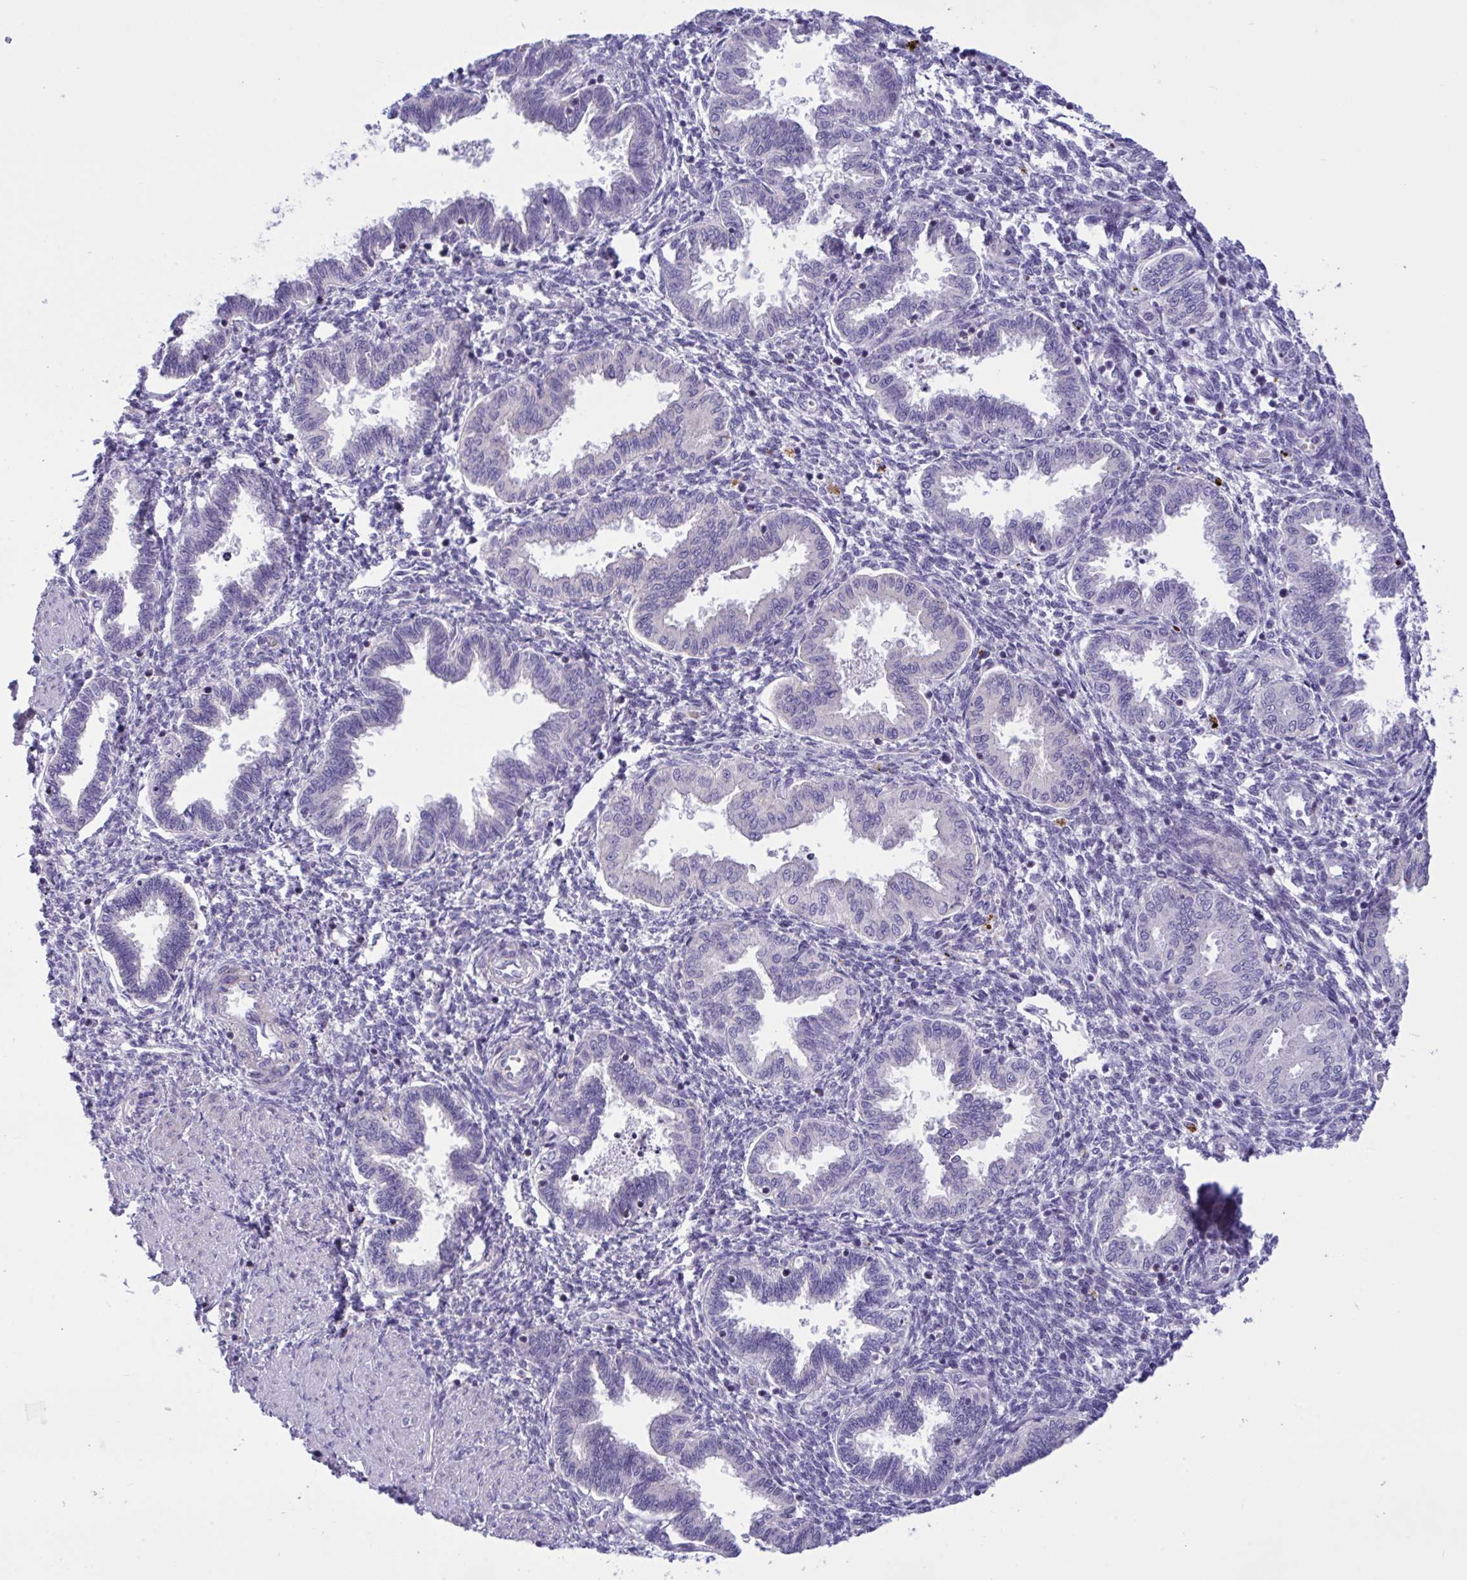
{"staining": {"intensity": "negative", "quantity": "none", "location": "none"}, "tissue": "endometrium", "cell_type": "Cells in endometrial stroma", "image_type": "normal", "snomed": [{"axis": "morphology", "description": "Normal tissue, NOS"}, {"axis": "topography", "description": "Endometrium"}], "caption": "This is a image of immunohistochemistry staining of unremarkable endometrium, which shows no expression in cells in endometrial stroma.", "gene": "WDR97", "patient": {"sex": "female", "age": 33}}